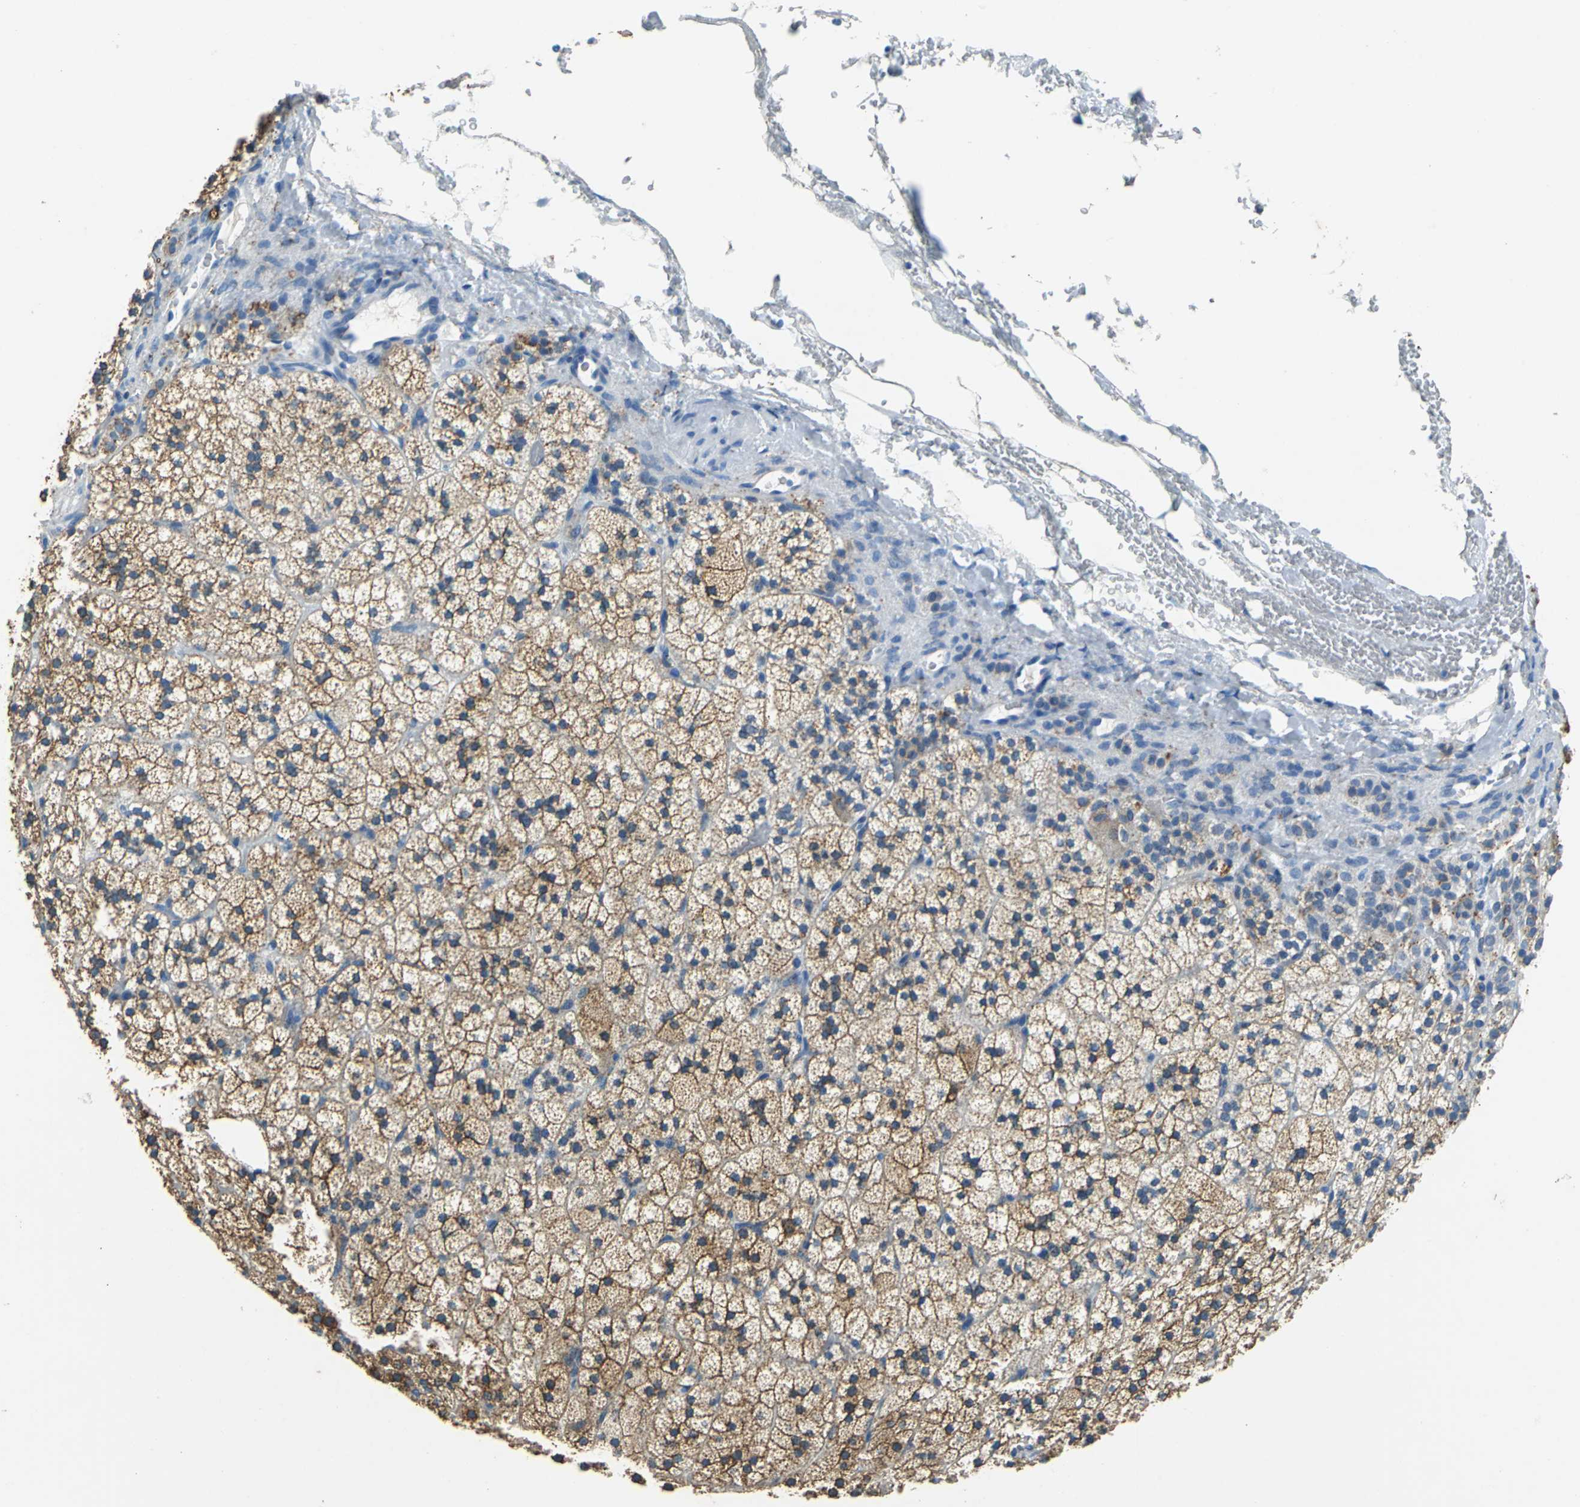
{"staining": {"intensity": "moderate", "quantity": ">75%", "location": "cytoplasmic/membranous"}, "tissue": "adrenal gland", "cell_type": "Glandular cells", "image_type": "normal", "snomed": [{"axis": "morphology", "description": "Normal tissue, NOS"}, {"axis": "topography", "description": "Adrenal gland"}], "caption": "The photomicrograph demonstrates immunohistochemical staining of normal adrenal gland. There is moderate cytoplasmic/membranous positivity is identified in about >75% of glandular cells. The staining was performed using DAB, with brown indicating positive protein expression. Nuclei are stained blue with hematoxylin.", "gene": "TEX264", "patient": {"sex": "male", "age": 35}}